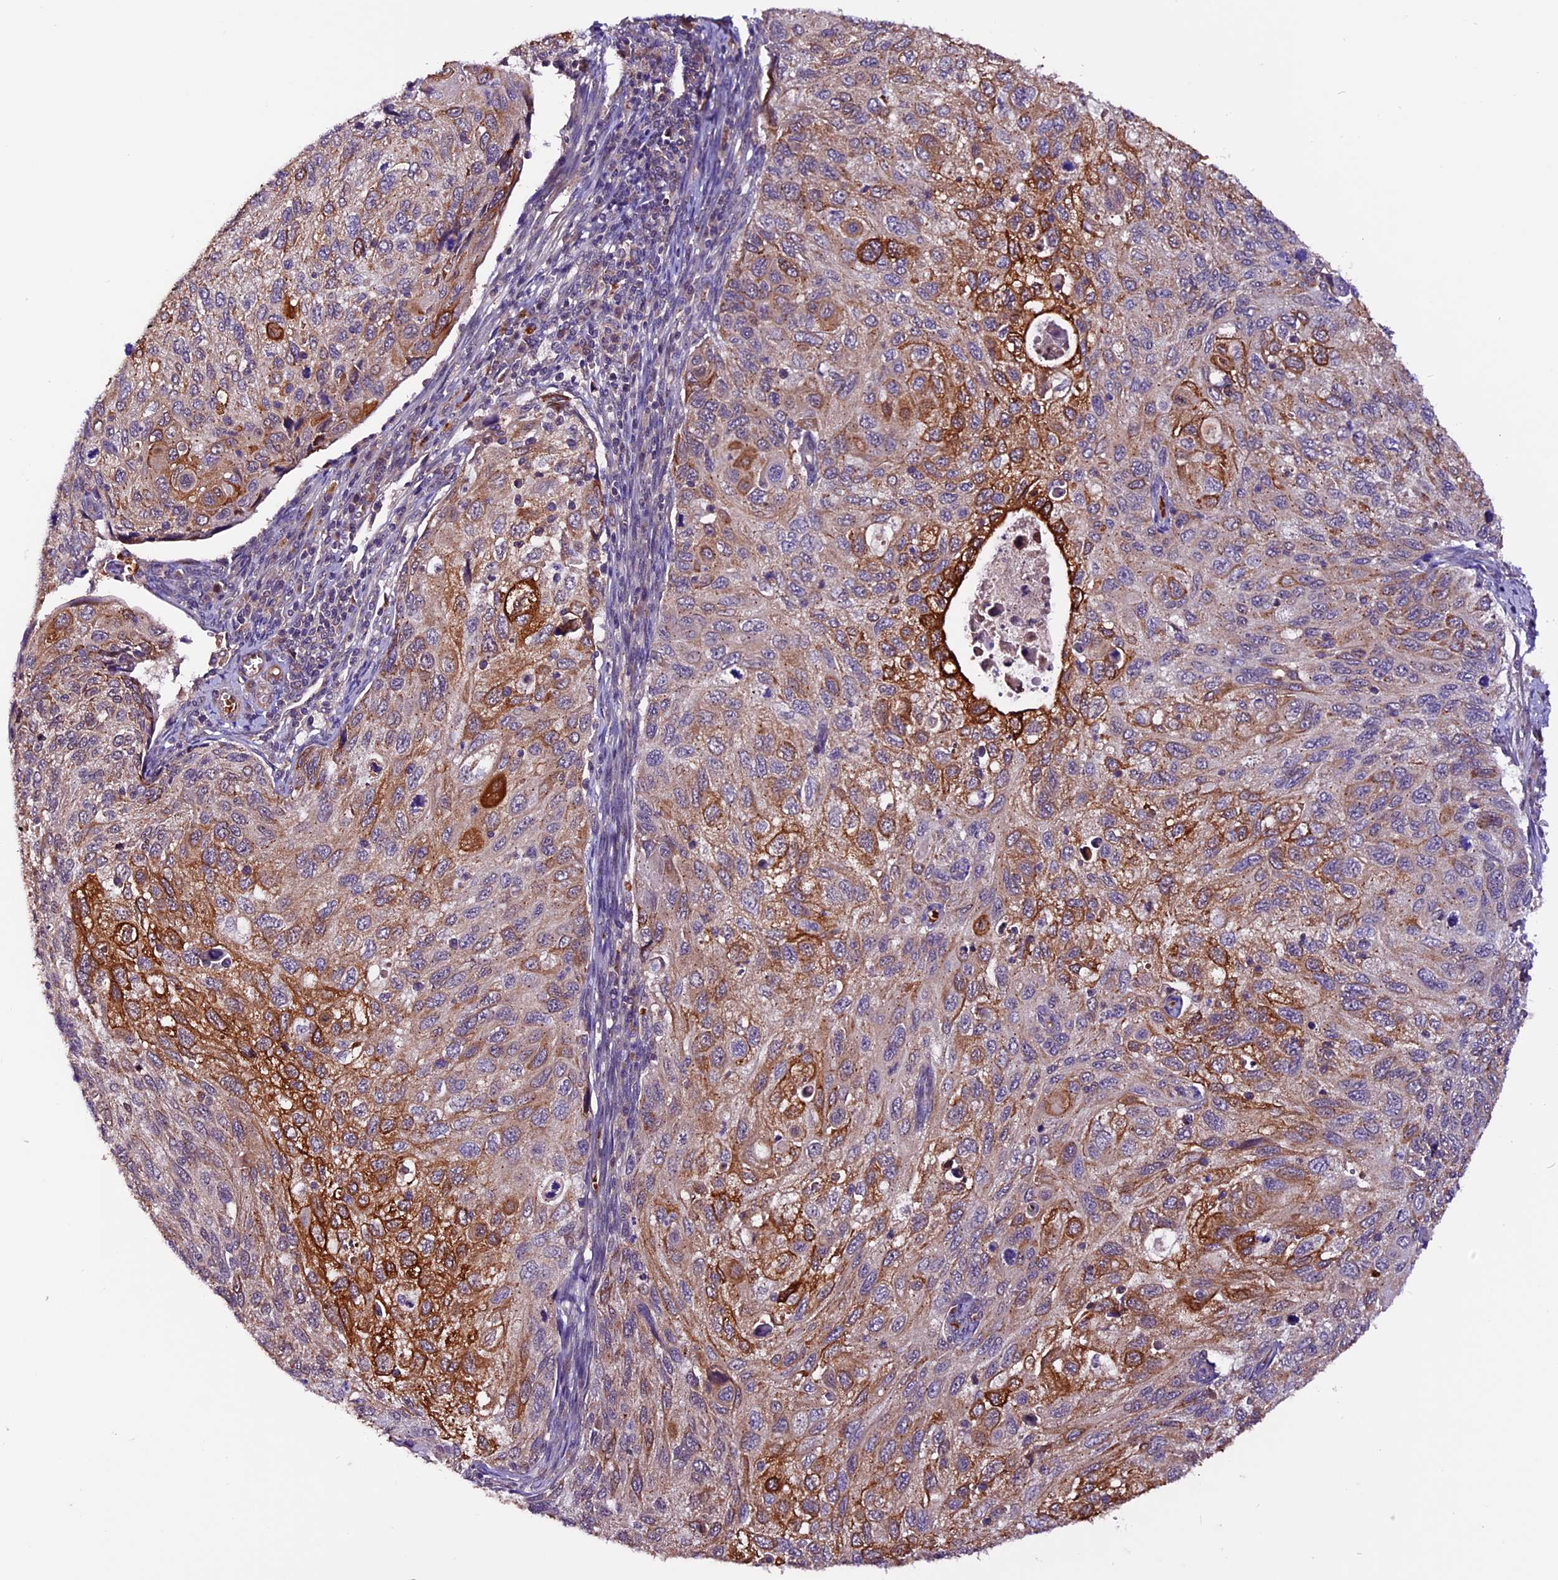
{"staining": {"intensity": "strong", "quantity": "25%-75%", "location": "cytoplasmic/membranous"}, "tissue": "cervical cancer", "cell_type": "Tumor cells", "image_type": "cancer", "snomed": [{"axis": "morphology", "description": "Squamous cell carcinoma, NOS"}, {"axis": "topography", "description": "Cervix"}], "caption": "Immunohistochemical staining of cervical cancer (squamous cell carcinoma) shows high levels of strong cytoplasmic/membranous protein expression in approximately 25%-75% of tumor cells. Immunohistochemistry (ihc) stains the protein in brown and the nuclei are stained blue.", "gene": "RINL", "patient": {"sex": "female", "age": 70}}